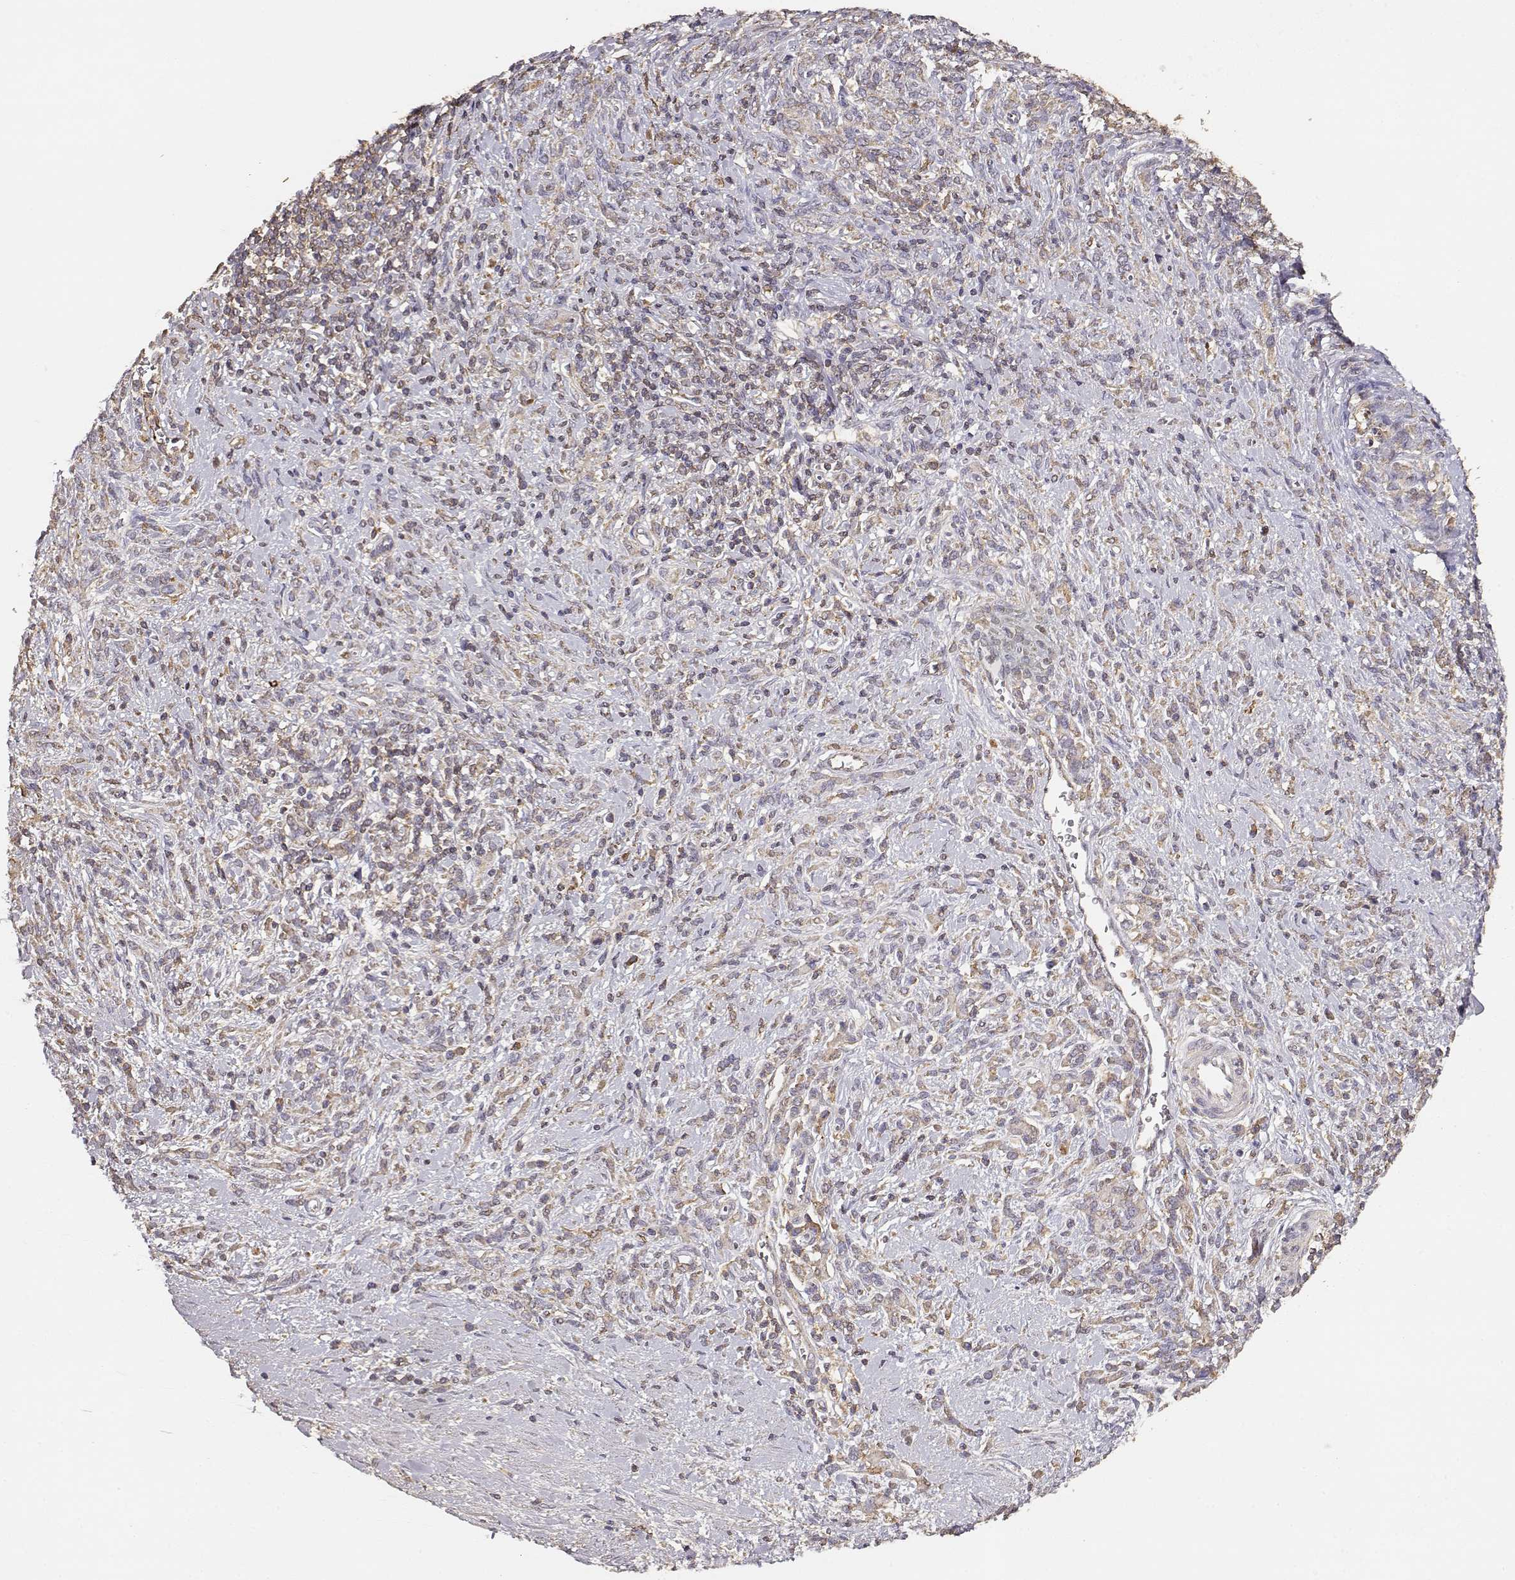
{"staining": {"intensity": "weak", "quantity": "25%-75%", "location": "cytoplasmic/membranous"}, "tissue": "stomach cancer", "cell_type": "Tumor cells", "image_type": "cancer", "snomed": [{"axis": "morphology", "description": "Adenocarcinoma, NOS"}, {"axis": "topography", "description": "Stomach"}], "caption": "This photomicrograph displays stomach cancer stained with IHC to label a protein in brown. The cytoplasmic/membranous of tumor cells show weak positivity for the protein. Nuclei are counter-stained blue.", "gene": "TARS3", "patient": {"sex": "female", "age": 57}}